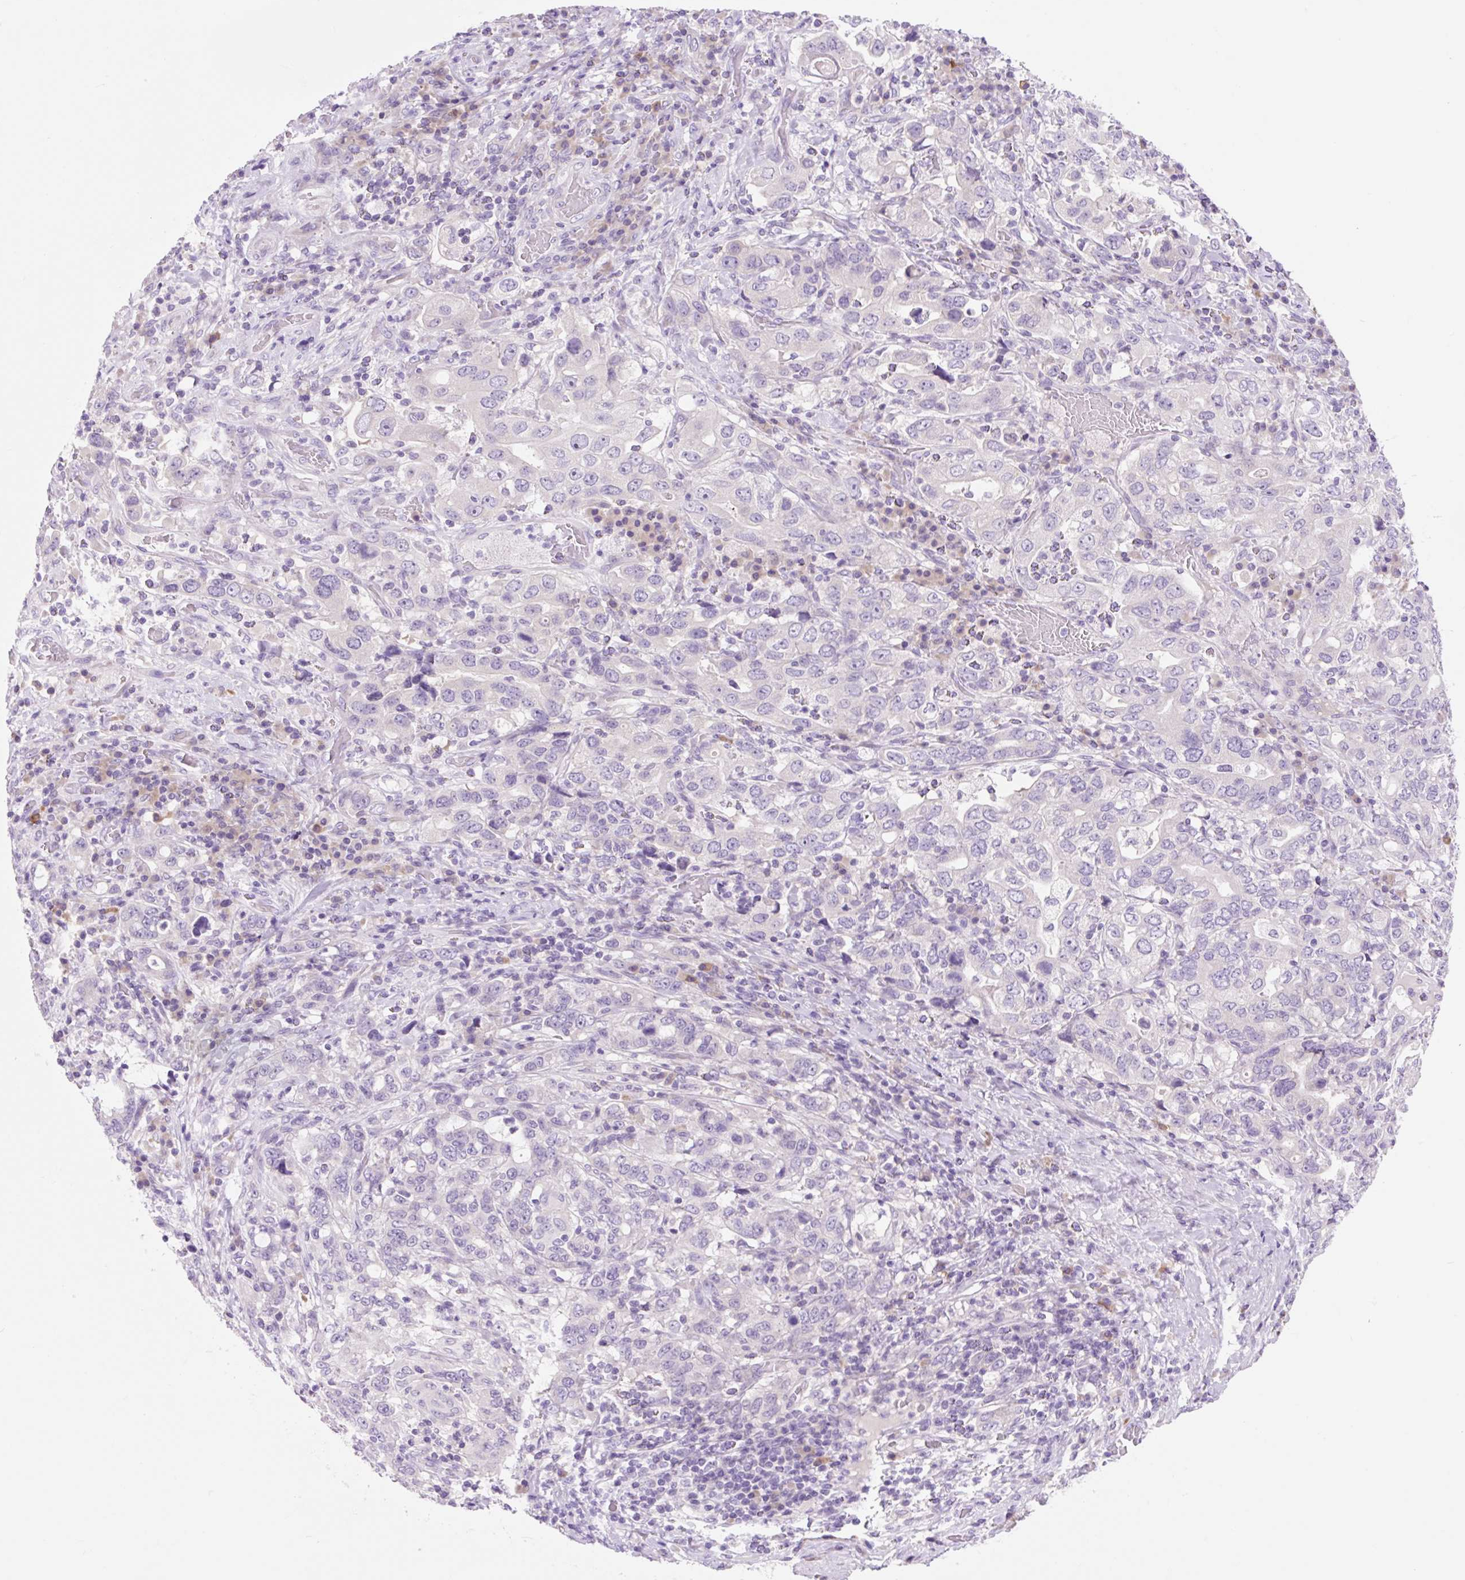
{"staining": {"intensity": "negative", "quantity": "none", "location": "none"}, "tissue": "stomach cancer", "cell_type": "Tumor cells", "image_type": "cancer", "snomed": [{"axis": "morphology", "description": "Adenocarcinoma, NOS"}, {"axis": "topography", "description": "Stomach, upper"}, {"axis": "topography", "description": "Stomach"}], "caption": "DAB immunohistochemical staining of human stomach cancer (adenocarcinoma) displays no significant staining in tumor cells.", "gene": "CELF6", "patient": {"sex": "male", "age": 62}}